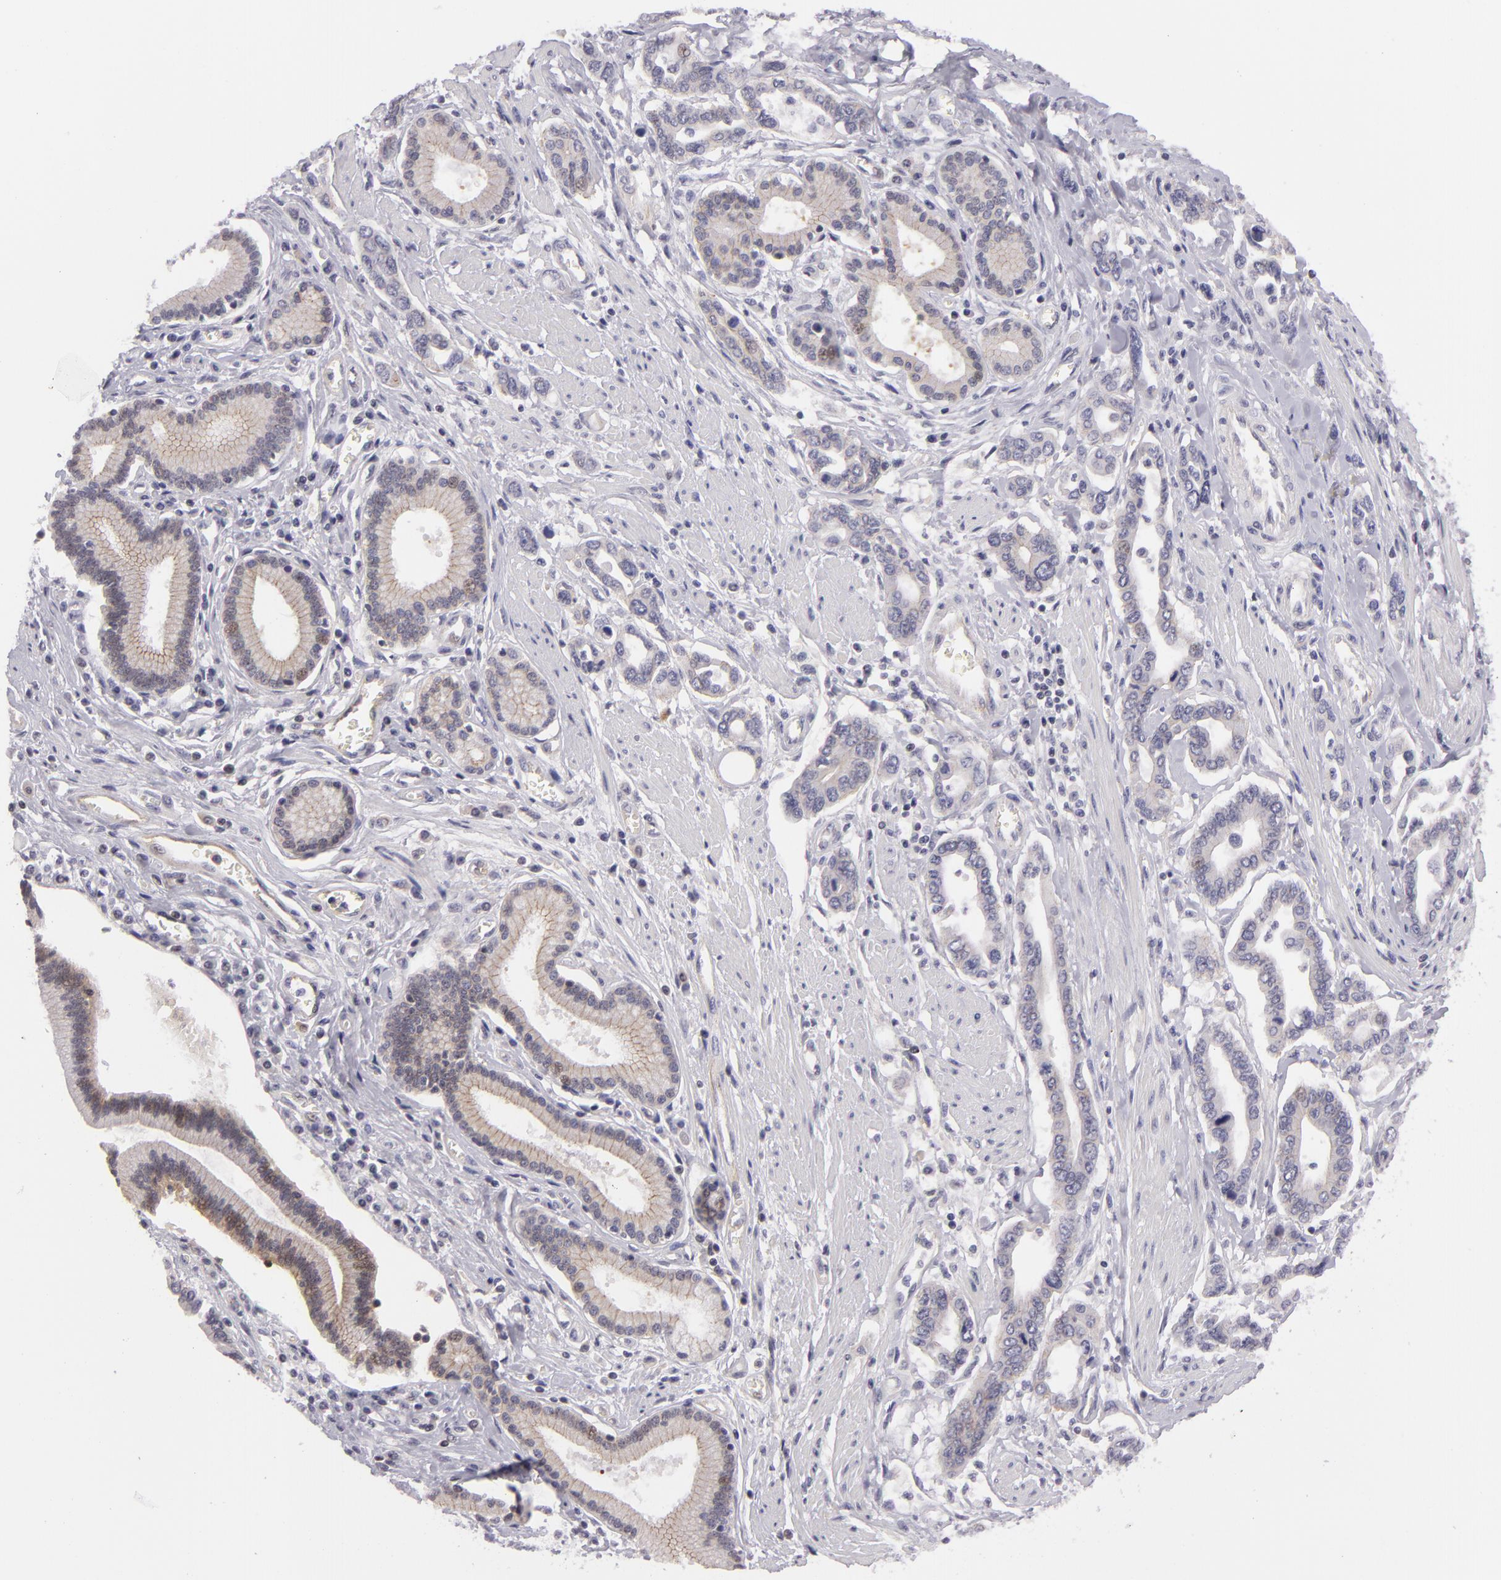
{"staining": {"intensity": "weak", "quantity": ">75%", "location": "cytoplasmic/membranous"}, "tissue": "pancreatic cancer", "cell_type": "Tumor cells", "image_type": "cancer", "snomed": [{"axis": "morphology", "description": "Adenocarcinoma, NOS"}, {"axis": "topography", "description": "Pancreas"}], "caption": "This is an image of immunohistochemistry (IHC) staining of pancreatic cancer, which shows weak positivity in the cytoplasmic/membranous of tumor cells.", "gene": "CTNNB1", "patient": {"sex": "female", "age": 57}}